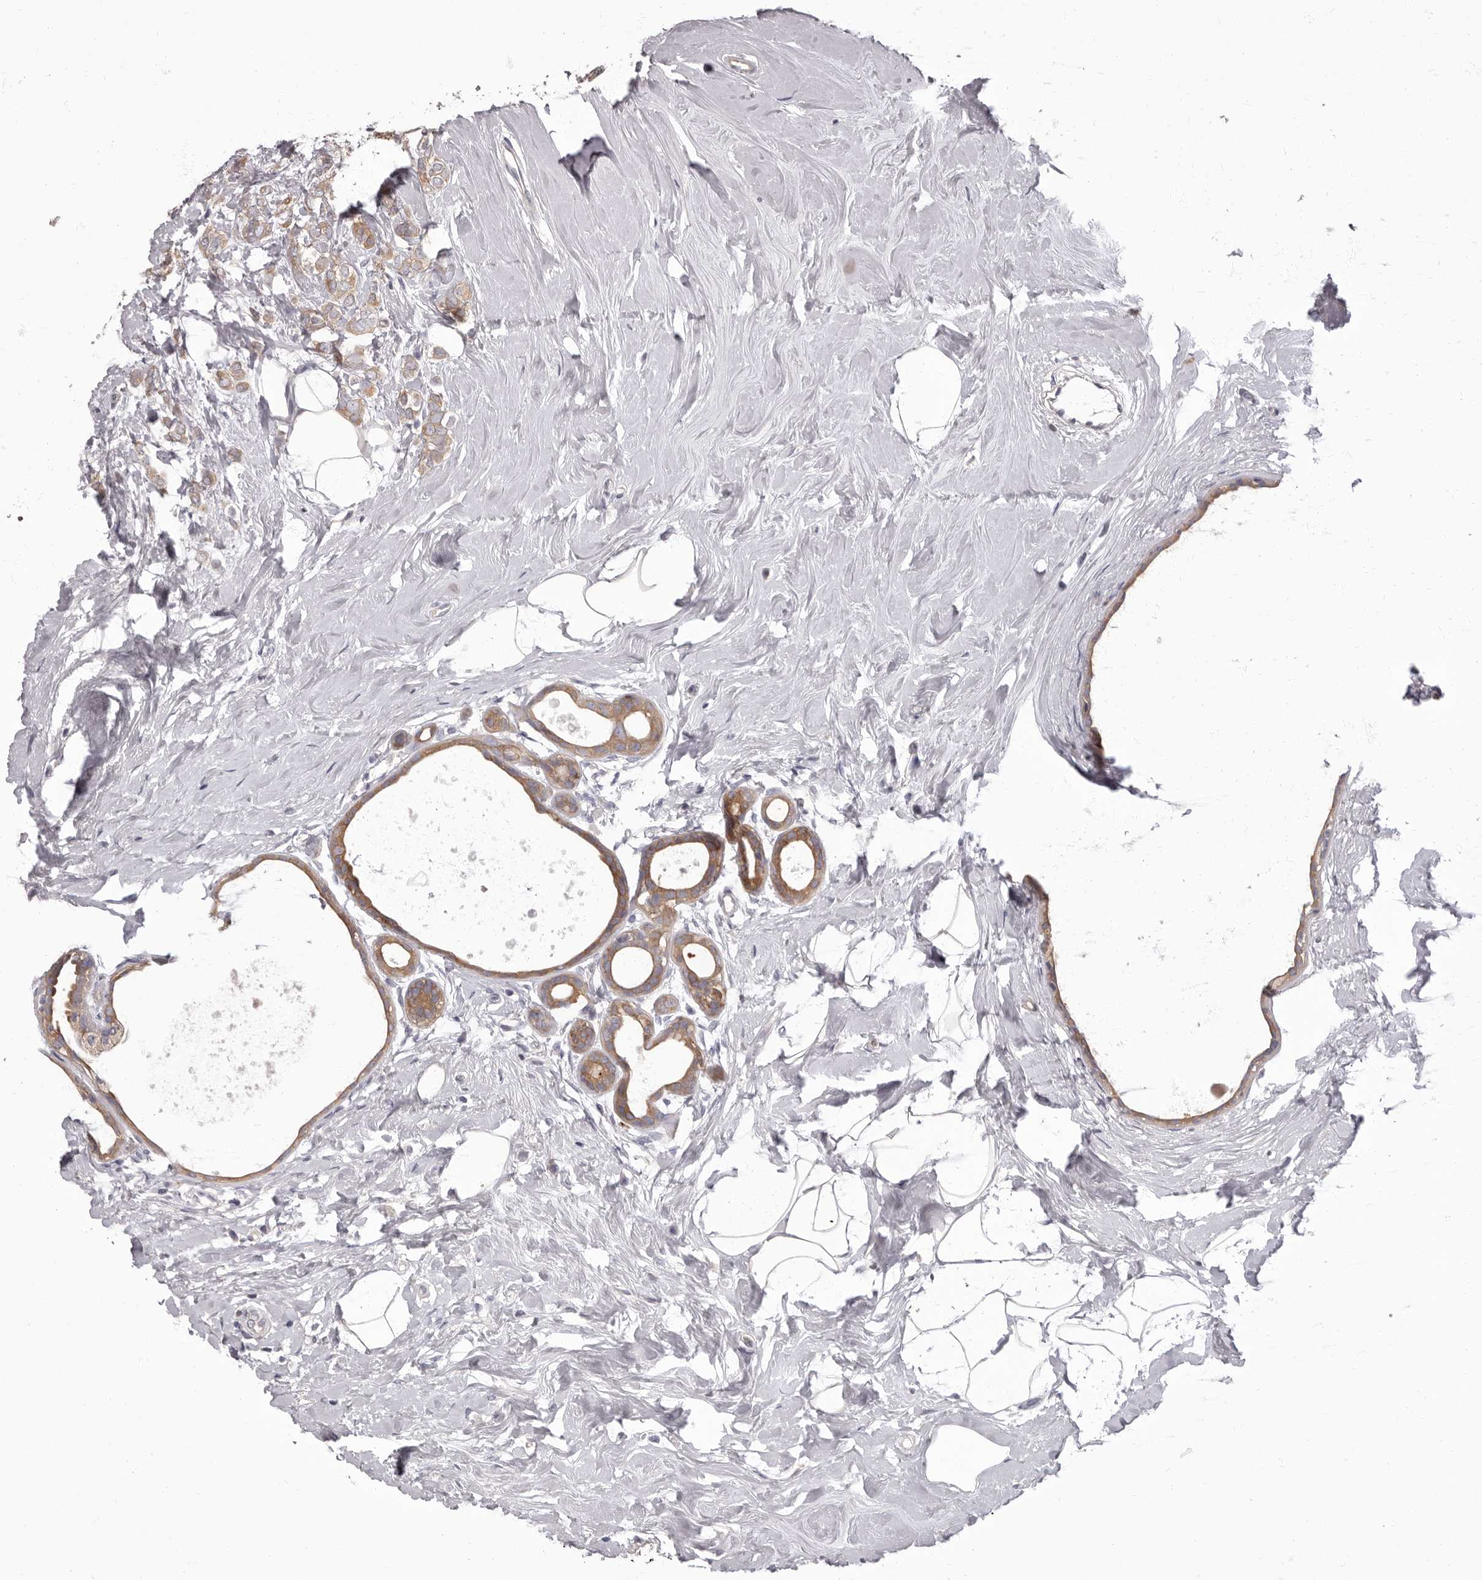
{"staining": {"intensity": "moderate", "quantity": ">75%", "location": "cytoplasmic/membranous"}, "tissue": "breast cancer", "cell_type": "Tumor cells", "image_type": "cancer", "snomed": [{"axis": "morphology", "description": "Lobular carcinoma"}, {"axis": "topography", "description": "Breast"}], "caption": "Moderate cytoplasmic/membranous positivity for a protein is seen in approximately >75% of tumor cells of breast cancer using immunohistochemistry.", "gene": "APEH", "patient": {"sex": "female", "age": 47}}